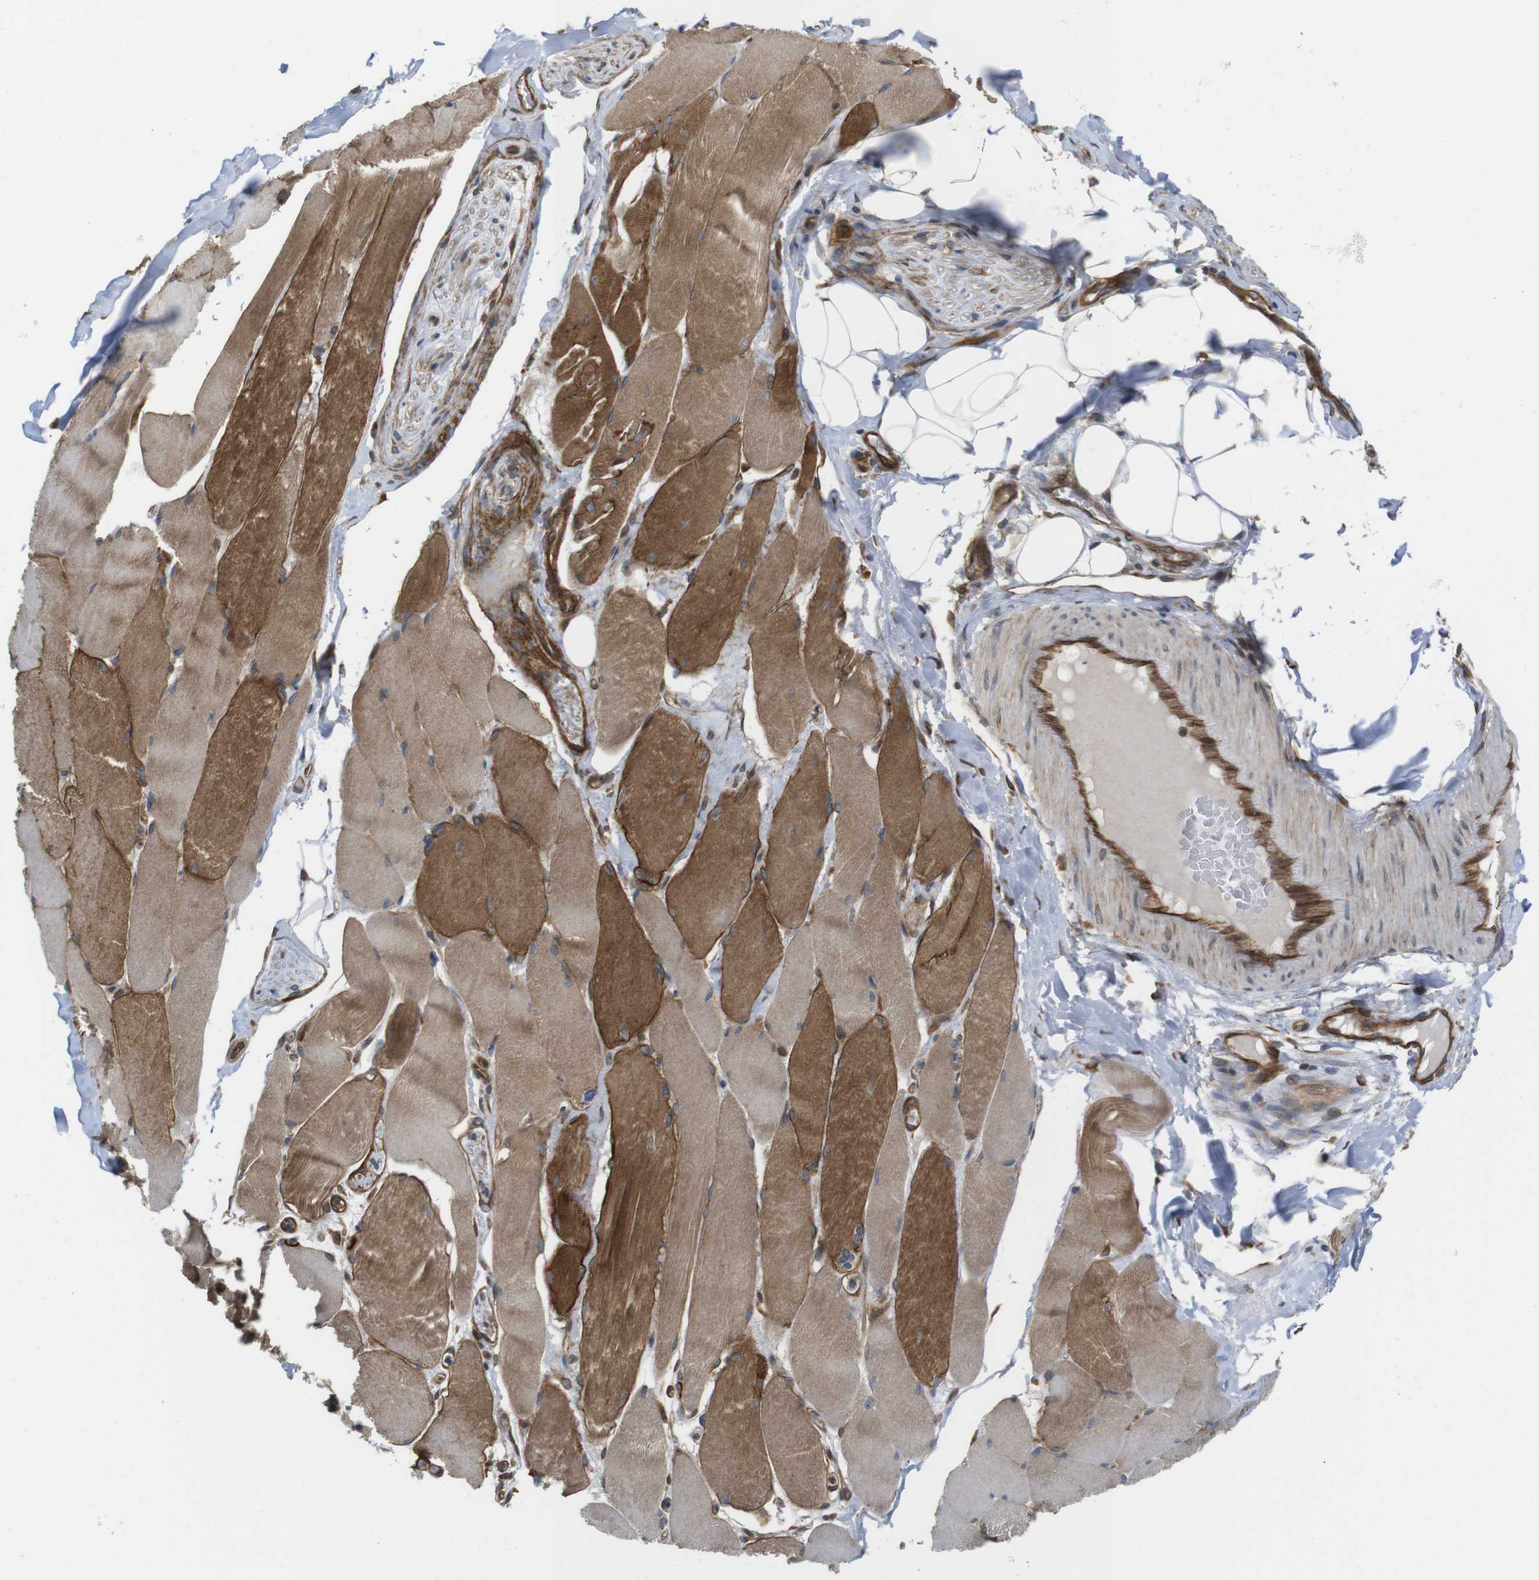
{"staining": {"intensity": "moderate", "quantity": ">75%", "location": "cytoplasmic/membranous"}, "tissue": "skeletal muscle", "cell_type": "Myocytes", "image_type": "normal", "snomed": [{"axis": "morphology", "description": "Normal tissue, NOS"}, {"axis": "topography", "description": "Skin"}, {"axis": "topography", "description": "Skeletal muscle"}], "caption": "Immunohistochemistry (IHC) of unremarkable human skeletal muscle shows medium levels of moderate cytoplasmic/membranous expression in approximately >75% of myocytes.", "gene": "ZDHHC5", "patient": {"sex": "male", "age": 83}}